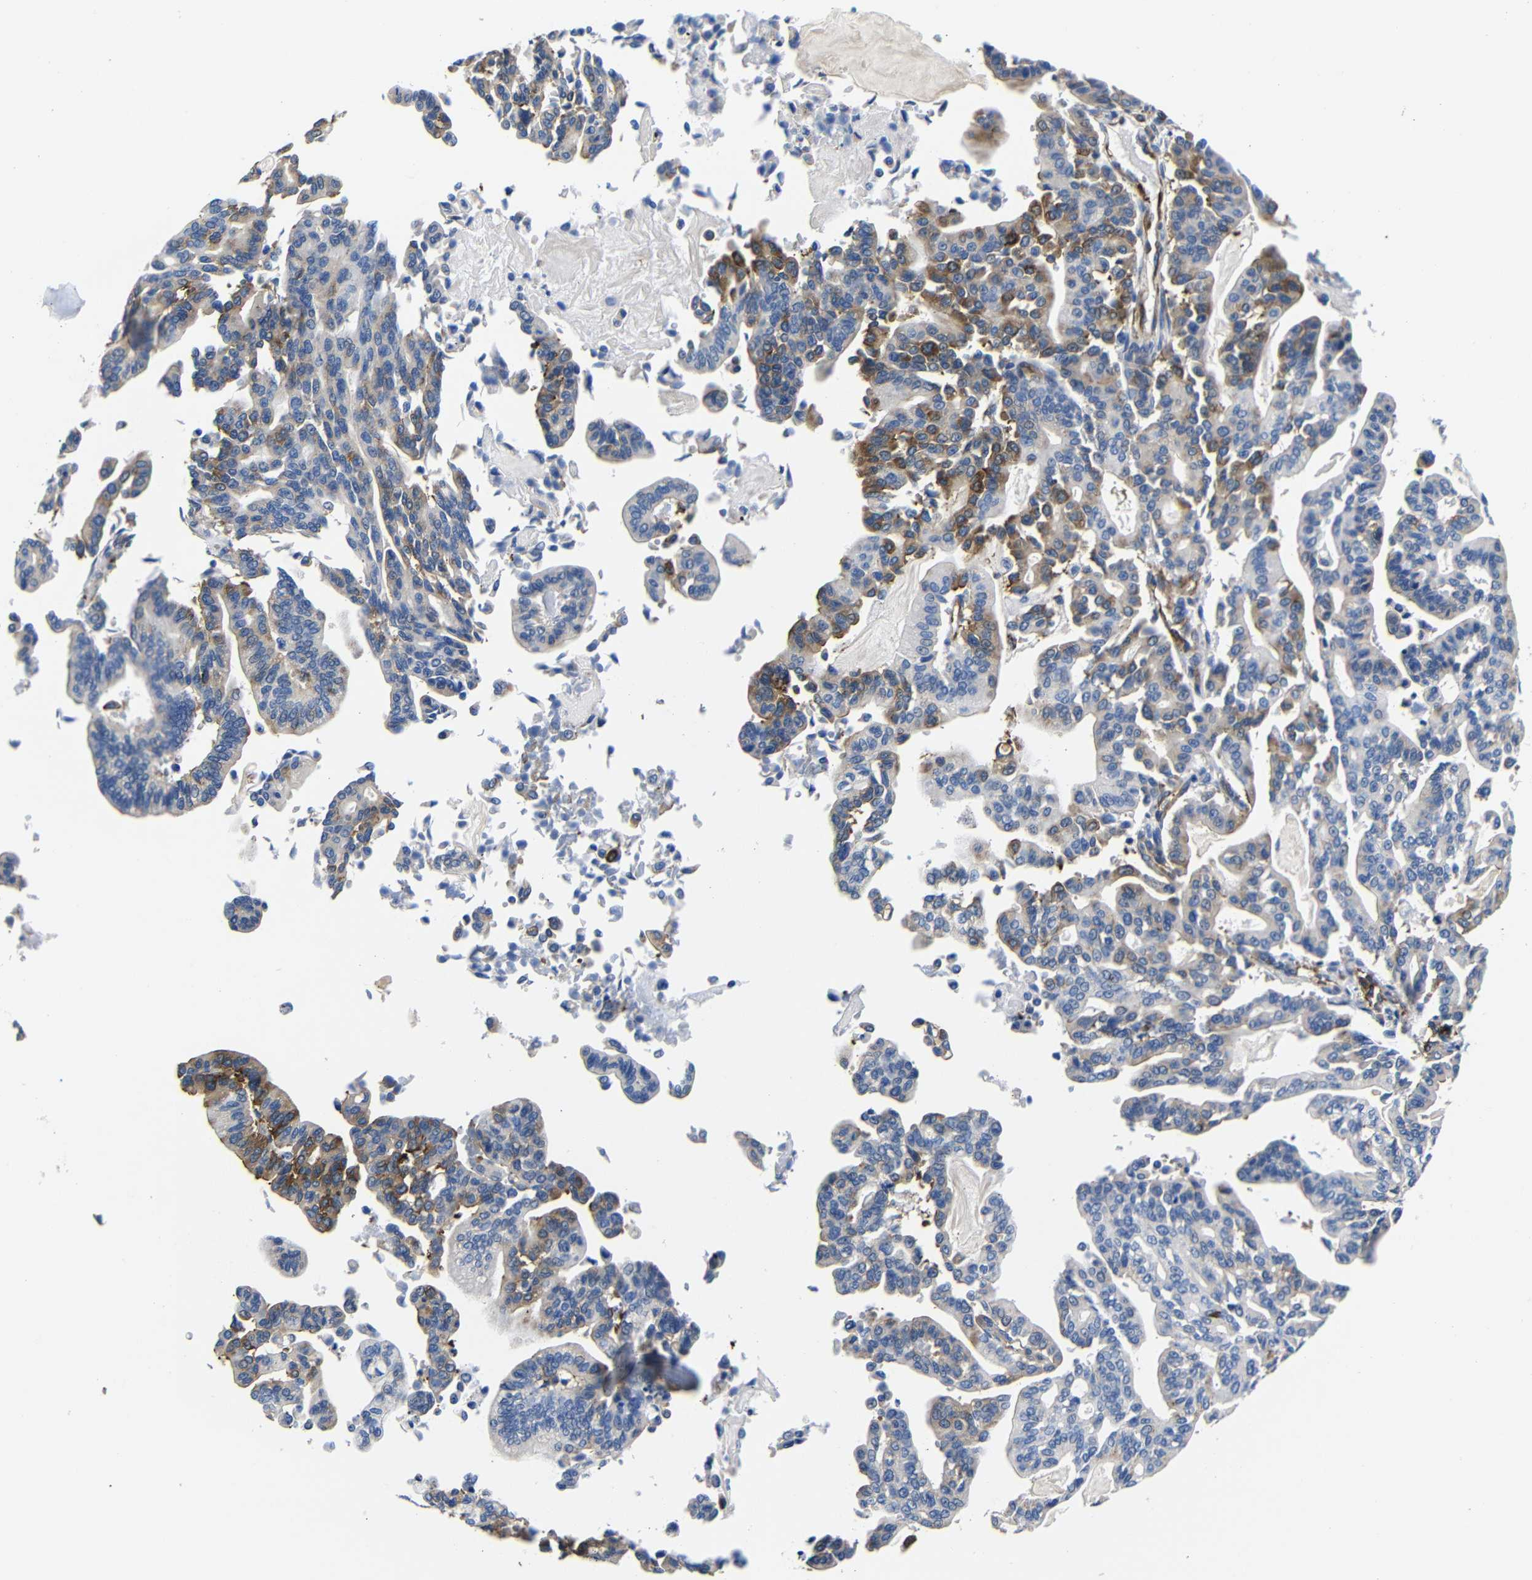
{"staining": {"intensity": "moderate", "quantity": "<25%", "location": "cytoplasmic/membranous"}, "tissue": "pancreatic cancer", "cell_type": "Tumor cells", "image_type": "cancer", "snomed": [{"axis": "morphology", "description": "Adenocarcinoma, NOS"}, {"axis": "topography", "description": "Pancreas"}], "caption": "Immunohistochemistry (IHC) micrograph of human pancreatic cancer stained for a protein (brown), which reveals low levels of moderate cytoplasmic/membranous staining in approximately <25% of tumor cells.", "gene": "LRIG1", "patient": {"sex": "male", "age": 63}}